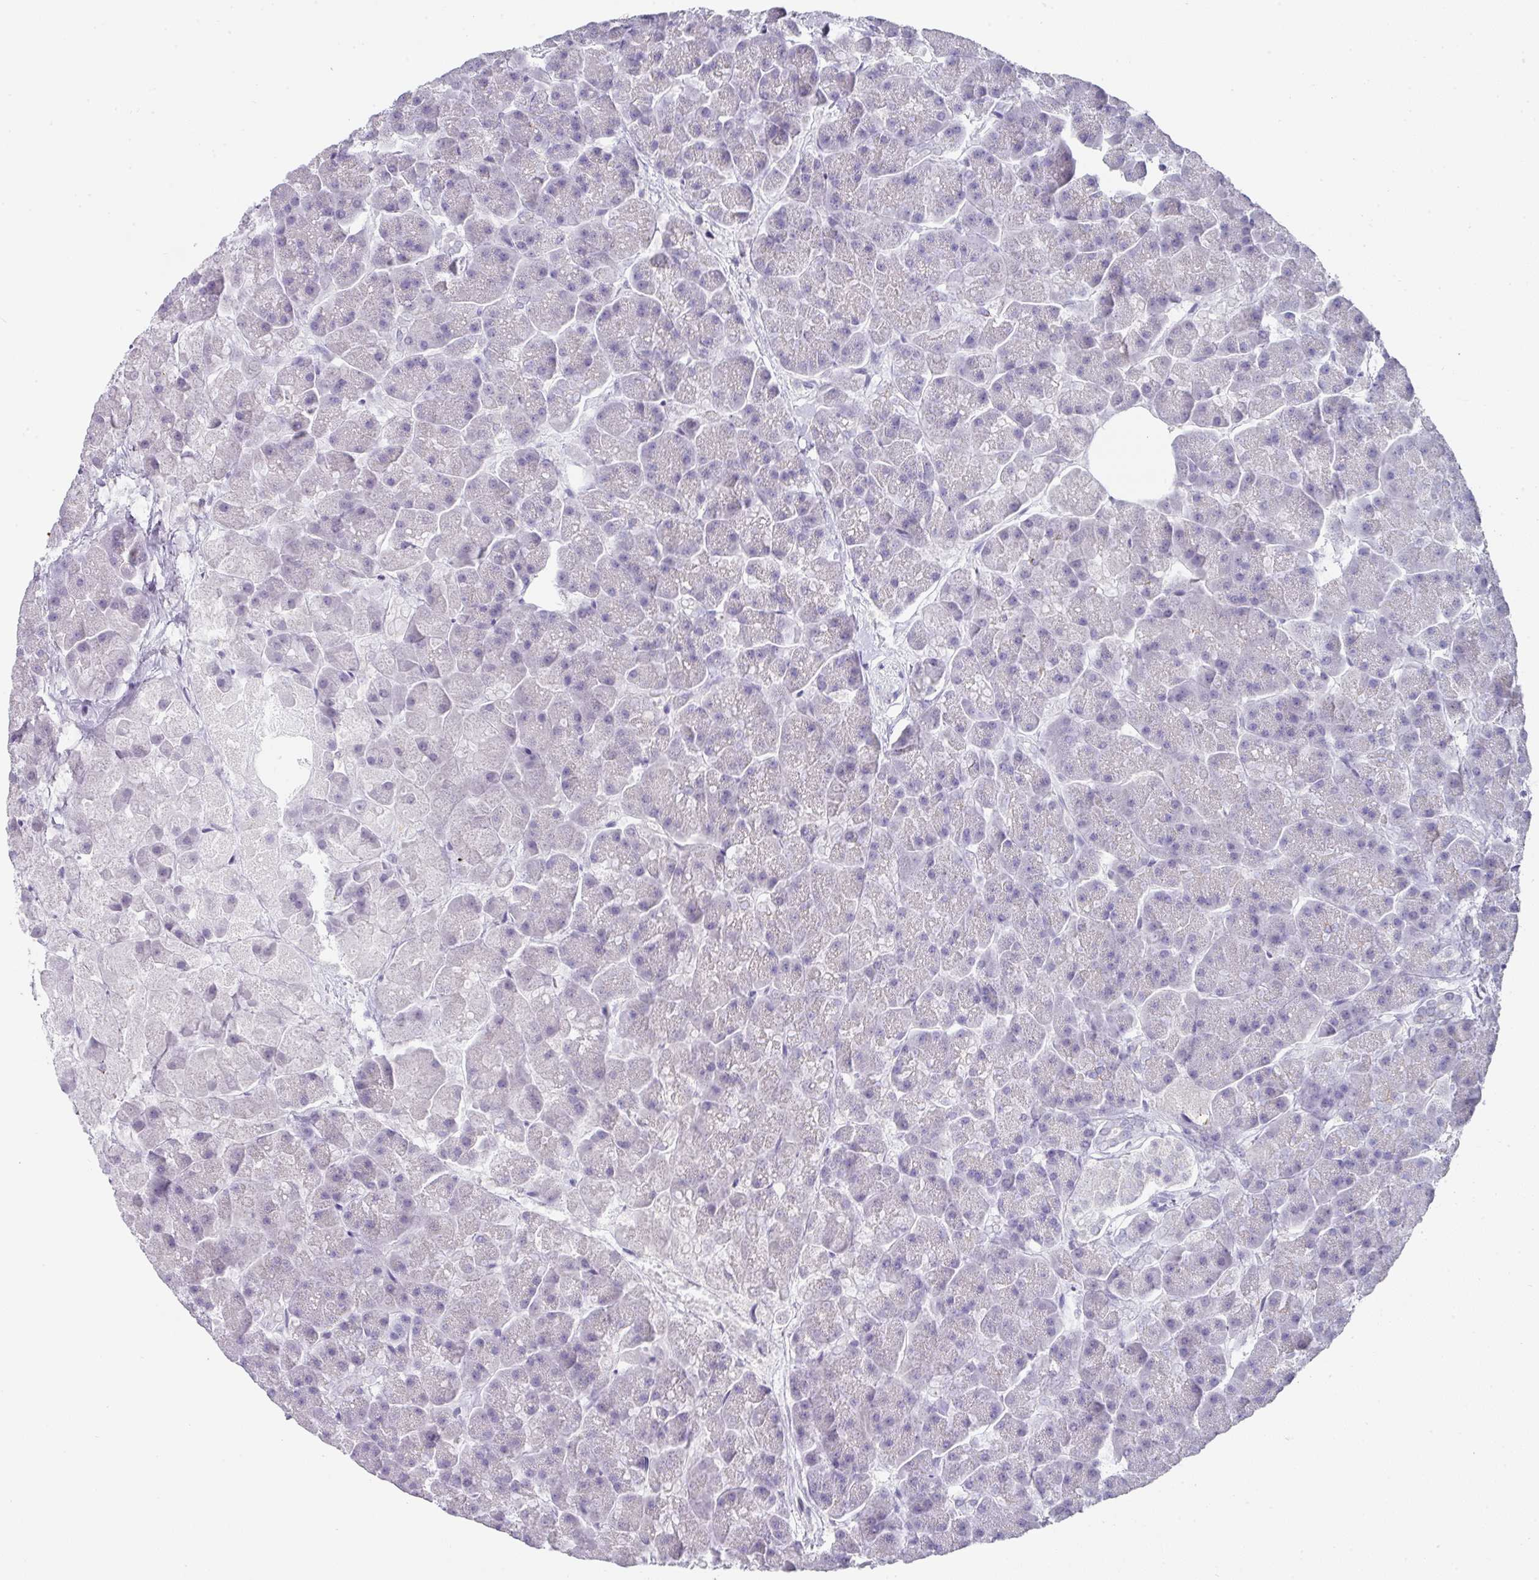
{"staining": {"intensity": "moderate", "quantity": "<25%", "location": "cytoplasmic/membranous"}, "tissue": "pancreas", "cell_type": "Exocrine glandular cells", "image_type": "normal", "snomed": [{"axis": "morphology", "description": "Normal tissue, NOS"}, {"axis": "topography", "description": "Pancreas"}, {"axis": "topography", "description": "Peripheral nerve tissue"}], "caption": "Immunohistochemistry (IHC) (DAB (3,3'-diaminobenzidine)) staining of unremarkable pancreas reveals moderate cytoplasmic/membranous protein staining in approximately <25% of exocrine glandular cells. (DAB (3,3'-diaminobenzidine) = brown stain, brightfield microscopy at high magnification).", "gene": "ANKRD29", "patient": {"sex": "male", "age": 54}}